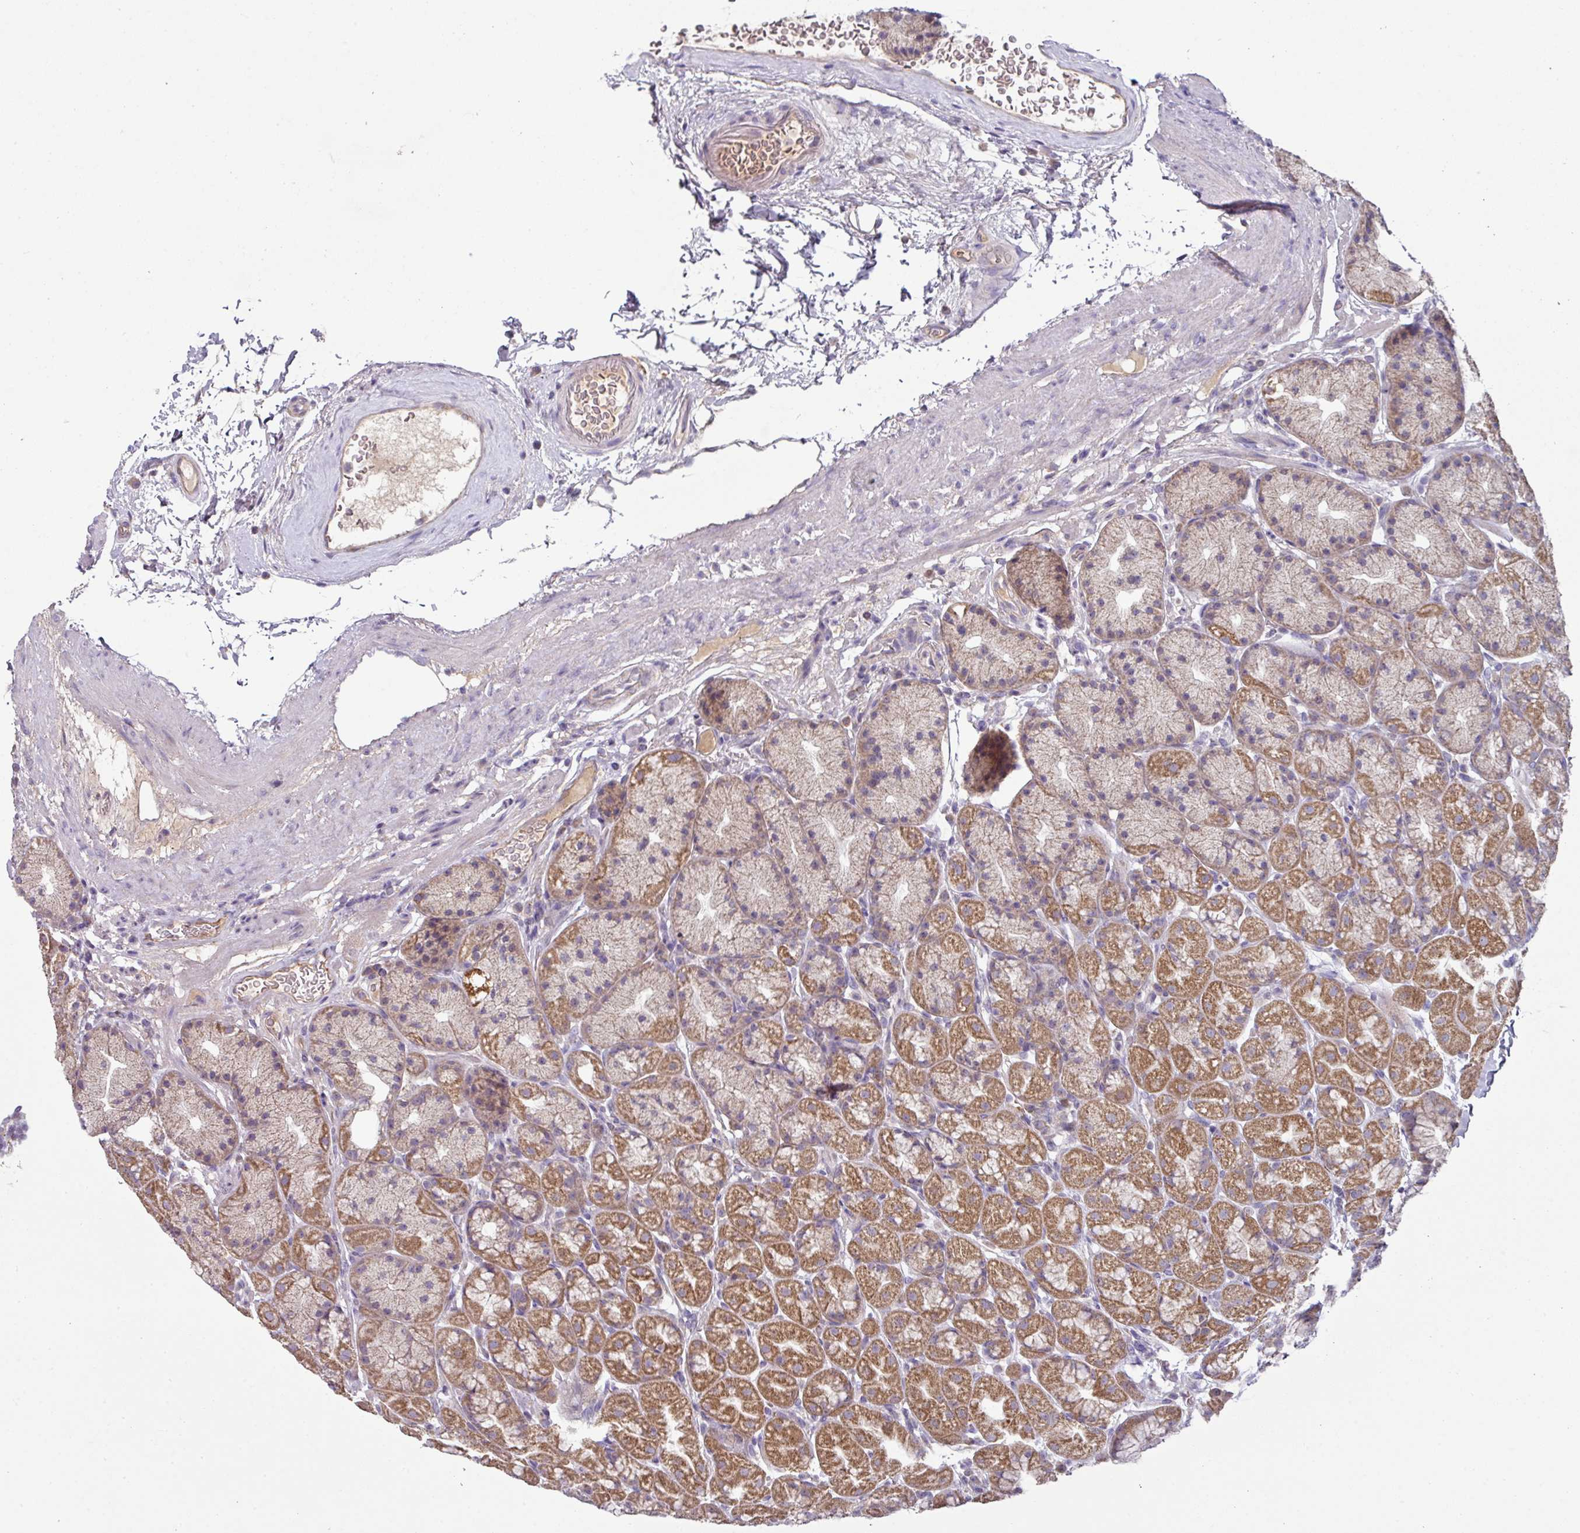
{"staining": {"intensity": "moderate", "quantity": ">75%", "location": "cytoplasmic/membranous"}, "tissue": "stomach", "cell_type": "Glandular cells", "image_type": "normal", "snomed": [{"axis": "morphology", "description": "Normal tissue, NOS"}, {"axis": "topography", "description": "Stomach, lower"}], "caption": "Immunohistochemical staining of benign stomach demonstrates moderate cytoplasmic/membranous protein positivity in about >75% of glandular cells.", "gene": "LRRC9", "patient": {"sex": "male", "age": 67}}